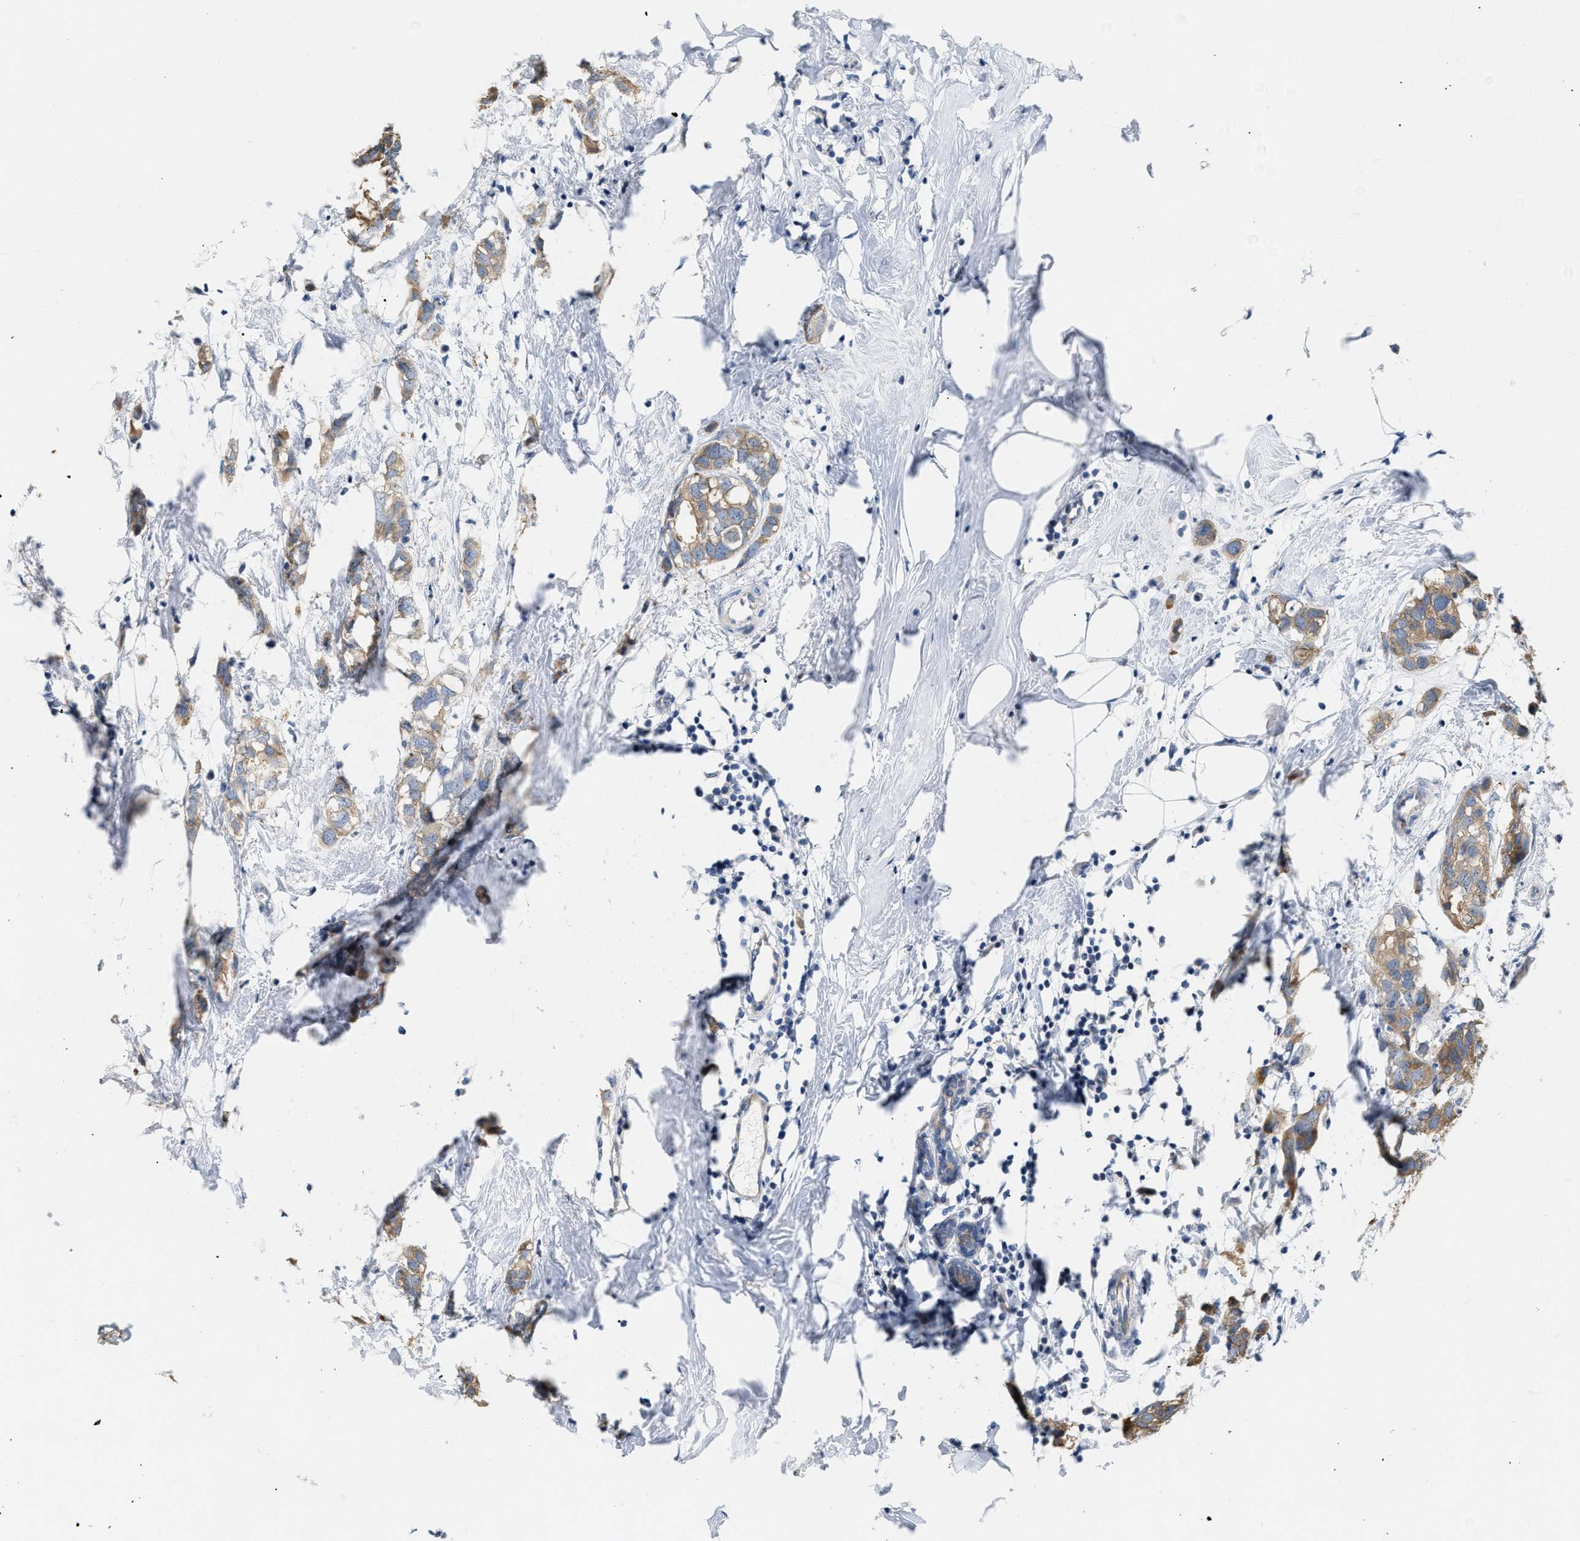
{"staining": {"intensity": "moderate", "quantity": ">75%", "location": "cytoplasmic/membranous"}, "tissue": "breast cancer", "cell_type": "Tumor cells", "image_type": "cancer", "snomed": [{"axis": "morphology", "description": "Normal tissue, NOS"}, {"axis": "morphology", "description": "Duct carcinoma"}, {"axis": "topography", "description": "Breast"}], "caption": "A brown stain highlights moderate cytoplasmic/membranous staining of a protein in breast invasive ductal carcinoma tumor cells.", "gene": "CSNK1A1", "patient": {"sex": "female", "age": 50}}